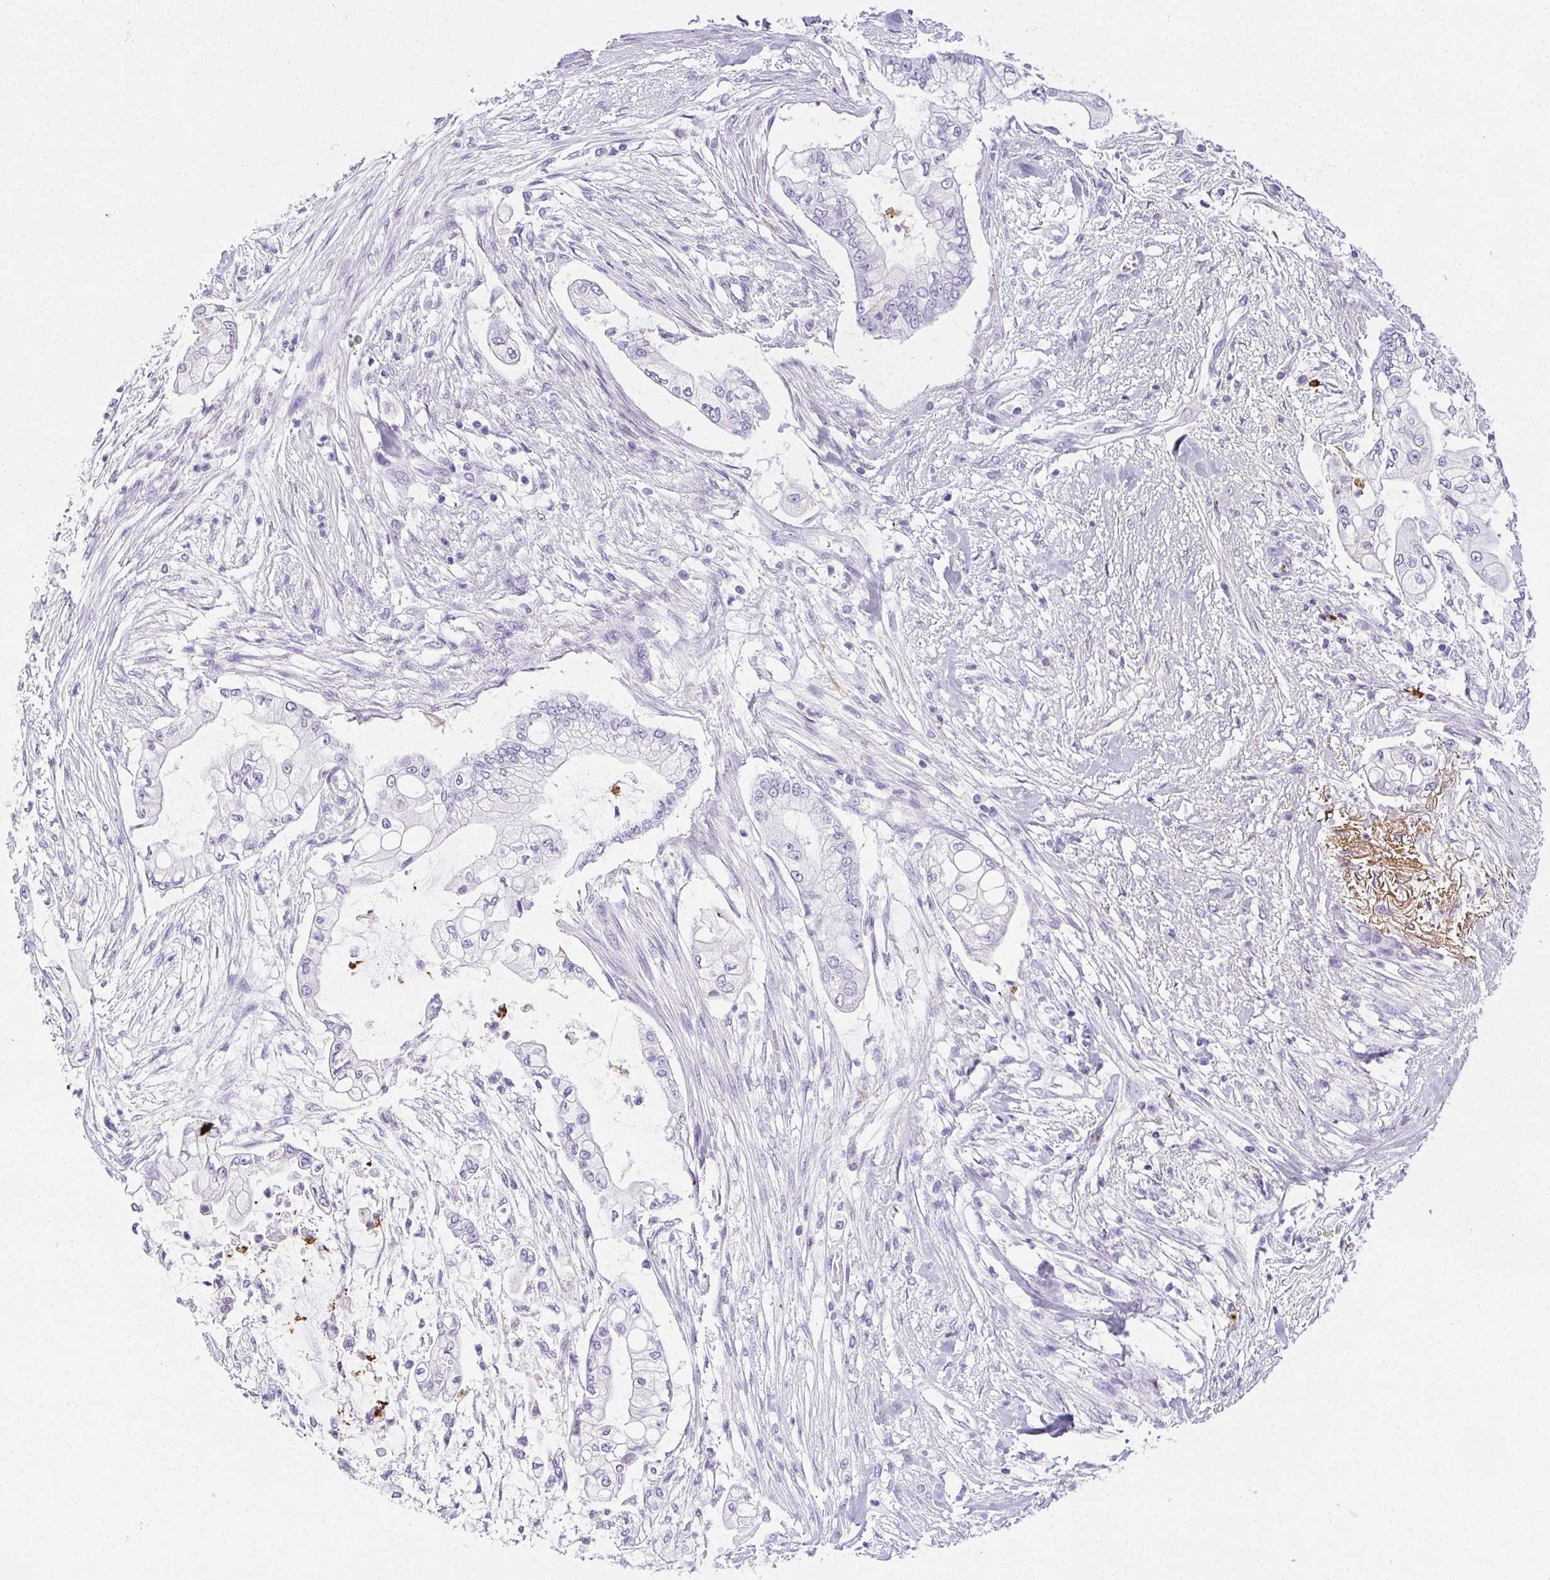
{"staining": {"intensity": "negative", "quantity": "none", "location": "none"}, "tissue": "pancreatic cancer", "cell_type": "Tumor cells", "image_type": "cancer", "snomed": [{"axis": "morphology", "description": "Adenocarcinoma, NOS"}, {"axis": "topography", "description": "Pancreas"}], "caption": "DAB (3,3'-diaminobenzidine) immunohistochemical staining of adenocarcinoma (pancreatic) demonstrates no significant staining in tumor cells.", "gene": "VTN", "patient": {"sex": "female", "age": 69}}